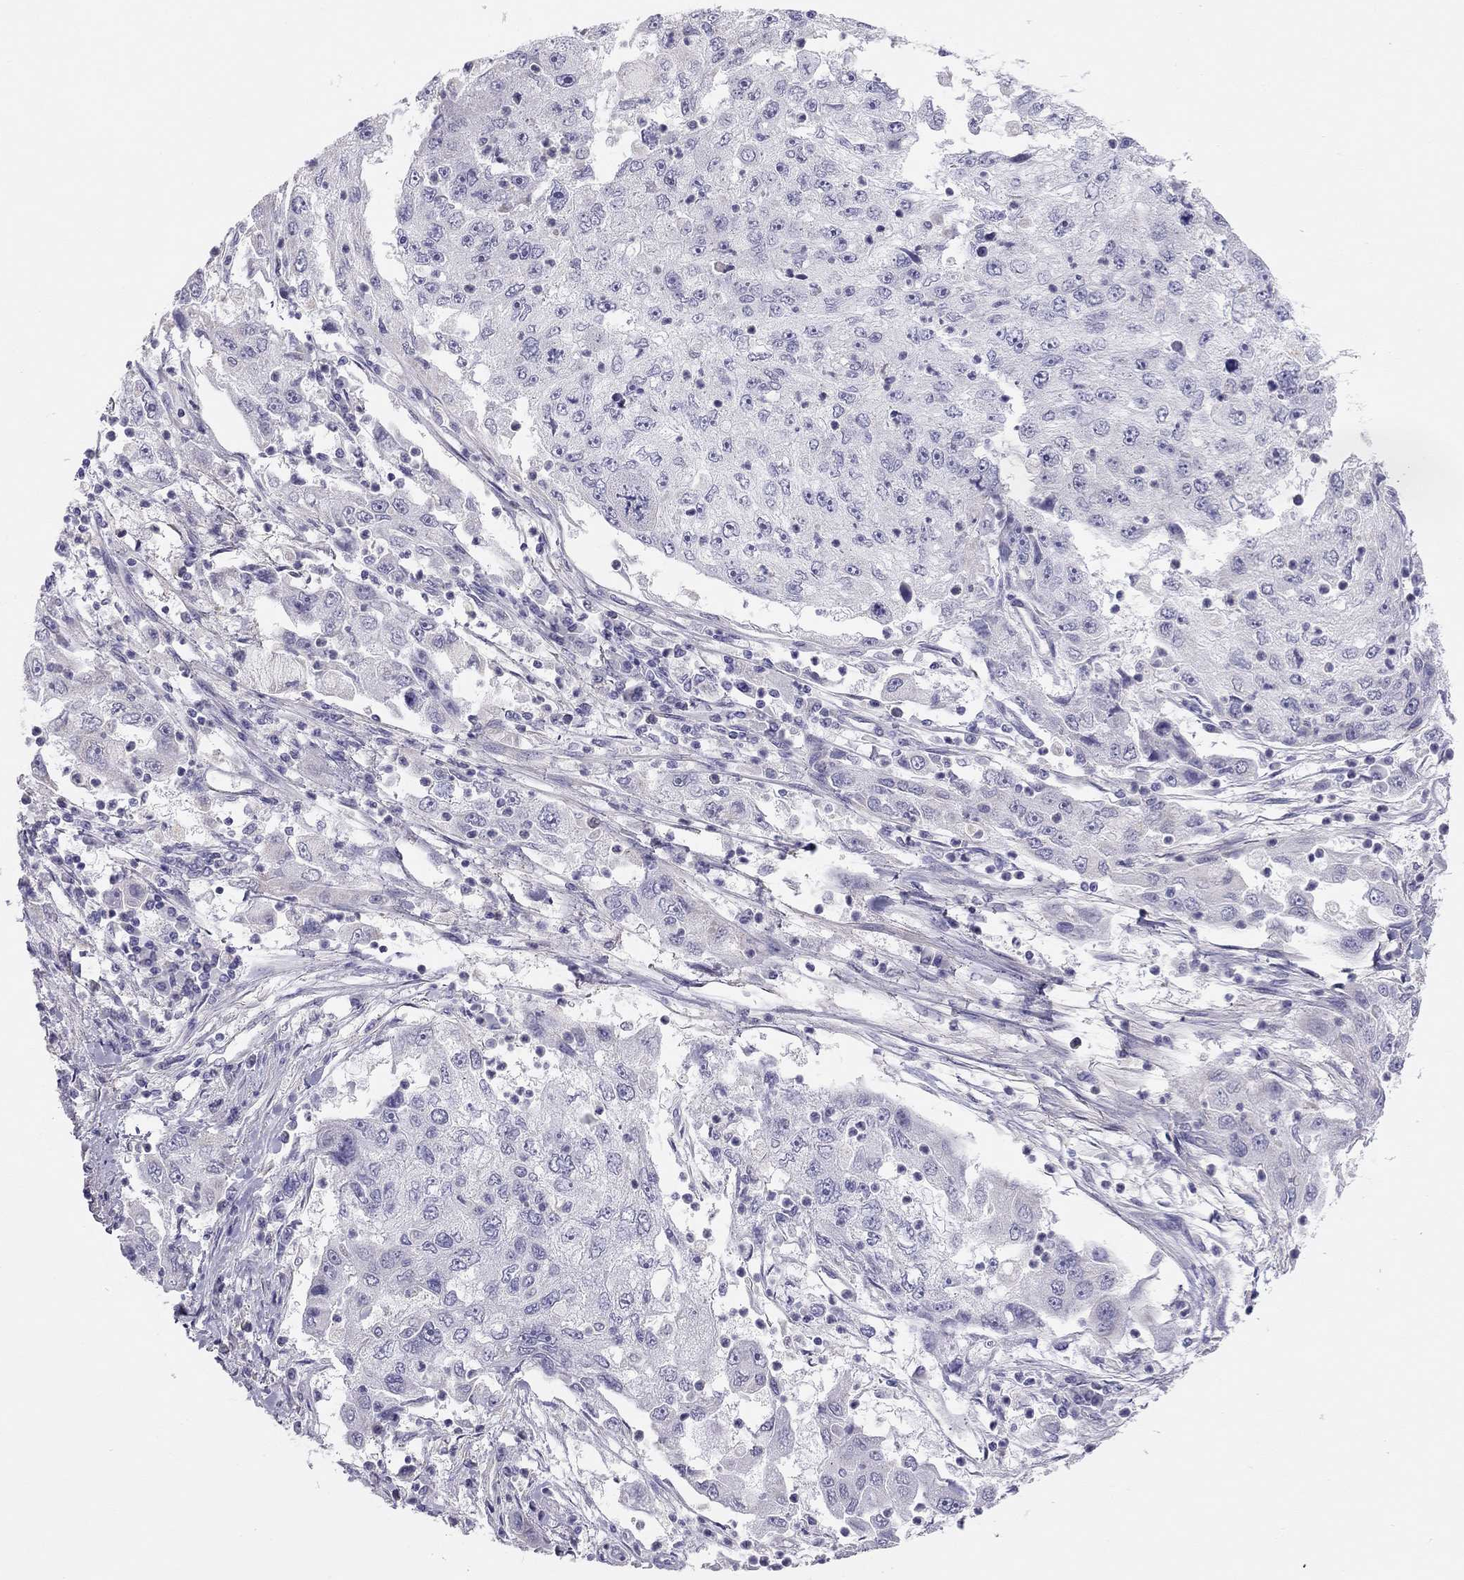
{"staining": {"intensity": "negative", "quantity": "none", "location": "none"}, "tissue": "cervical cancer", "cell_type": "Tumor cells", "image_type": "cancer", "snomed": [{"axis": "morphology", "description": "Squamous cell carcinoma, NOS"}, {"axis": "topography", "description": "Cervix"}], "caption": "DAB immunohistochemical staining of human cervical squamous cell carcinoma demonstrates no significant staining in tumor cells.", "gene": "SPATA12", "patient": {"sex": "female", "age": 36}}